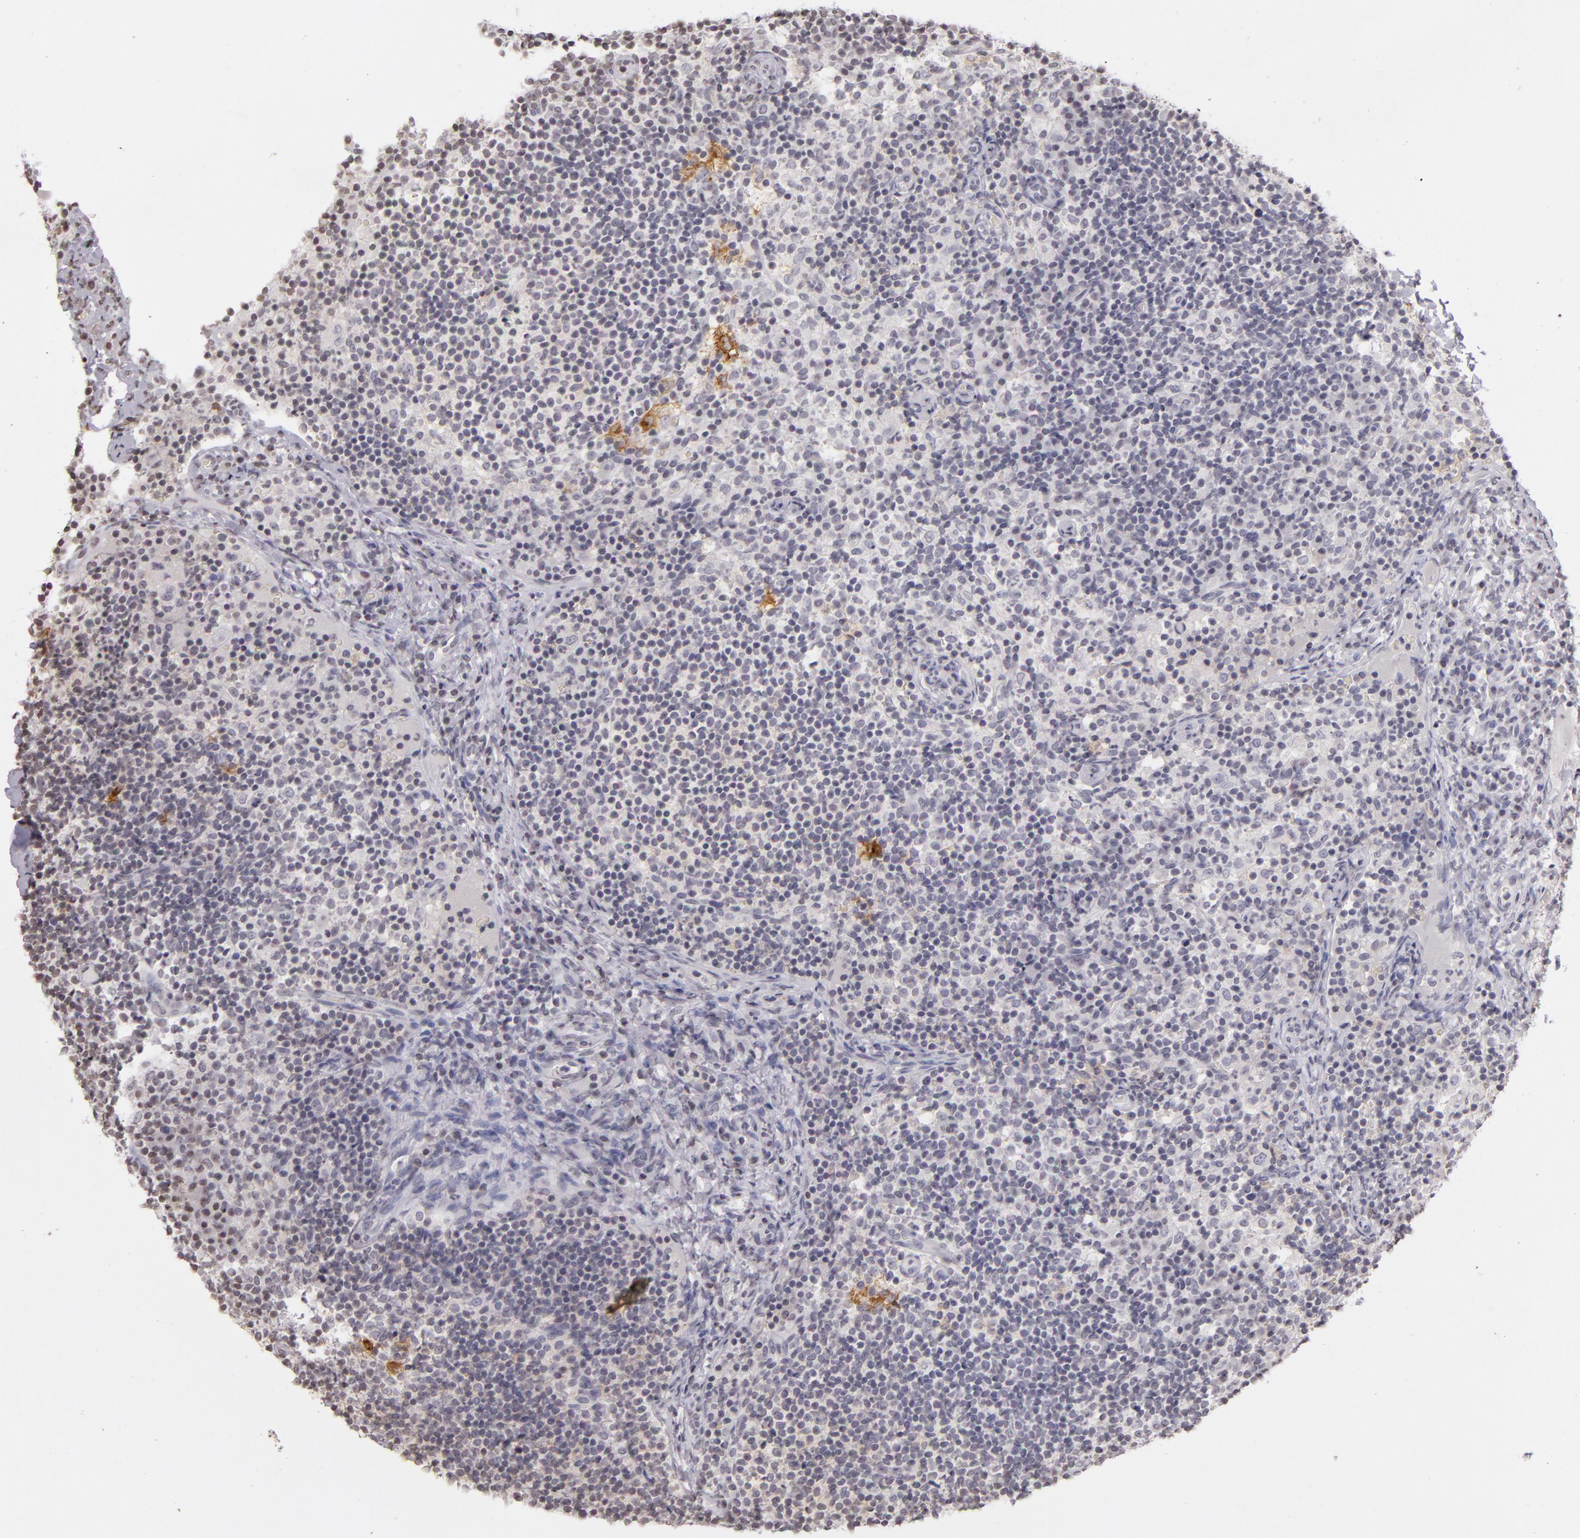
{"staining": {"intensity": "moderate", "quantity": "<25%", "location": "cytoplasmic/membranous"}, "tissue": "lymph node", "cell_type": "Germinal center cells", "image_type": "normal", "snomed": [{"axis": "morphology", "description": "Normal tissue, NOS"}, {"axis": "morphology", "description": "Inflammation, NOS"}, {"axis": "topography", "description": "Lymph node"}], "caption": "A high-resolution image shows IHC staining of unremarkable lymph node, which displays moderate cytoplasmic/membranous expression in approximately <25% of germinal center cells. The staining is performed using DAB (3,3'-diaminobenzidine) brown chromogen to label protein expression. The nuclei are counter-stained blue using hematoxylin.", "gene": "CD40", "patient": {"sex": "male", "age": 46}}